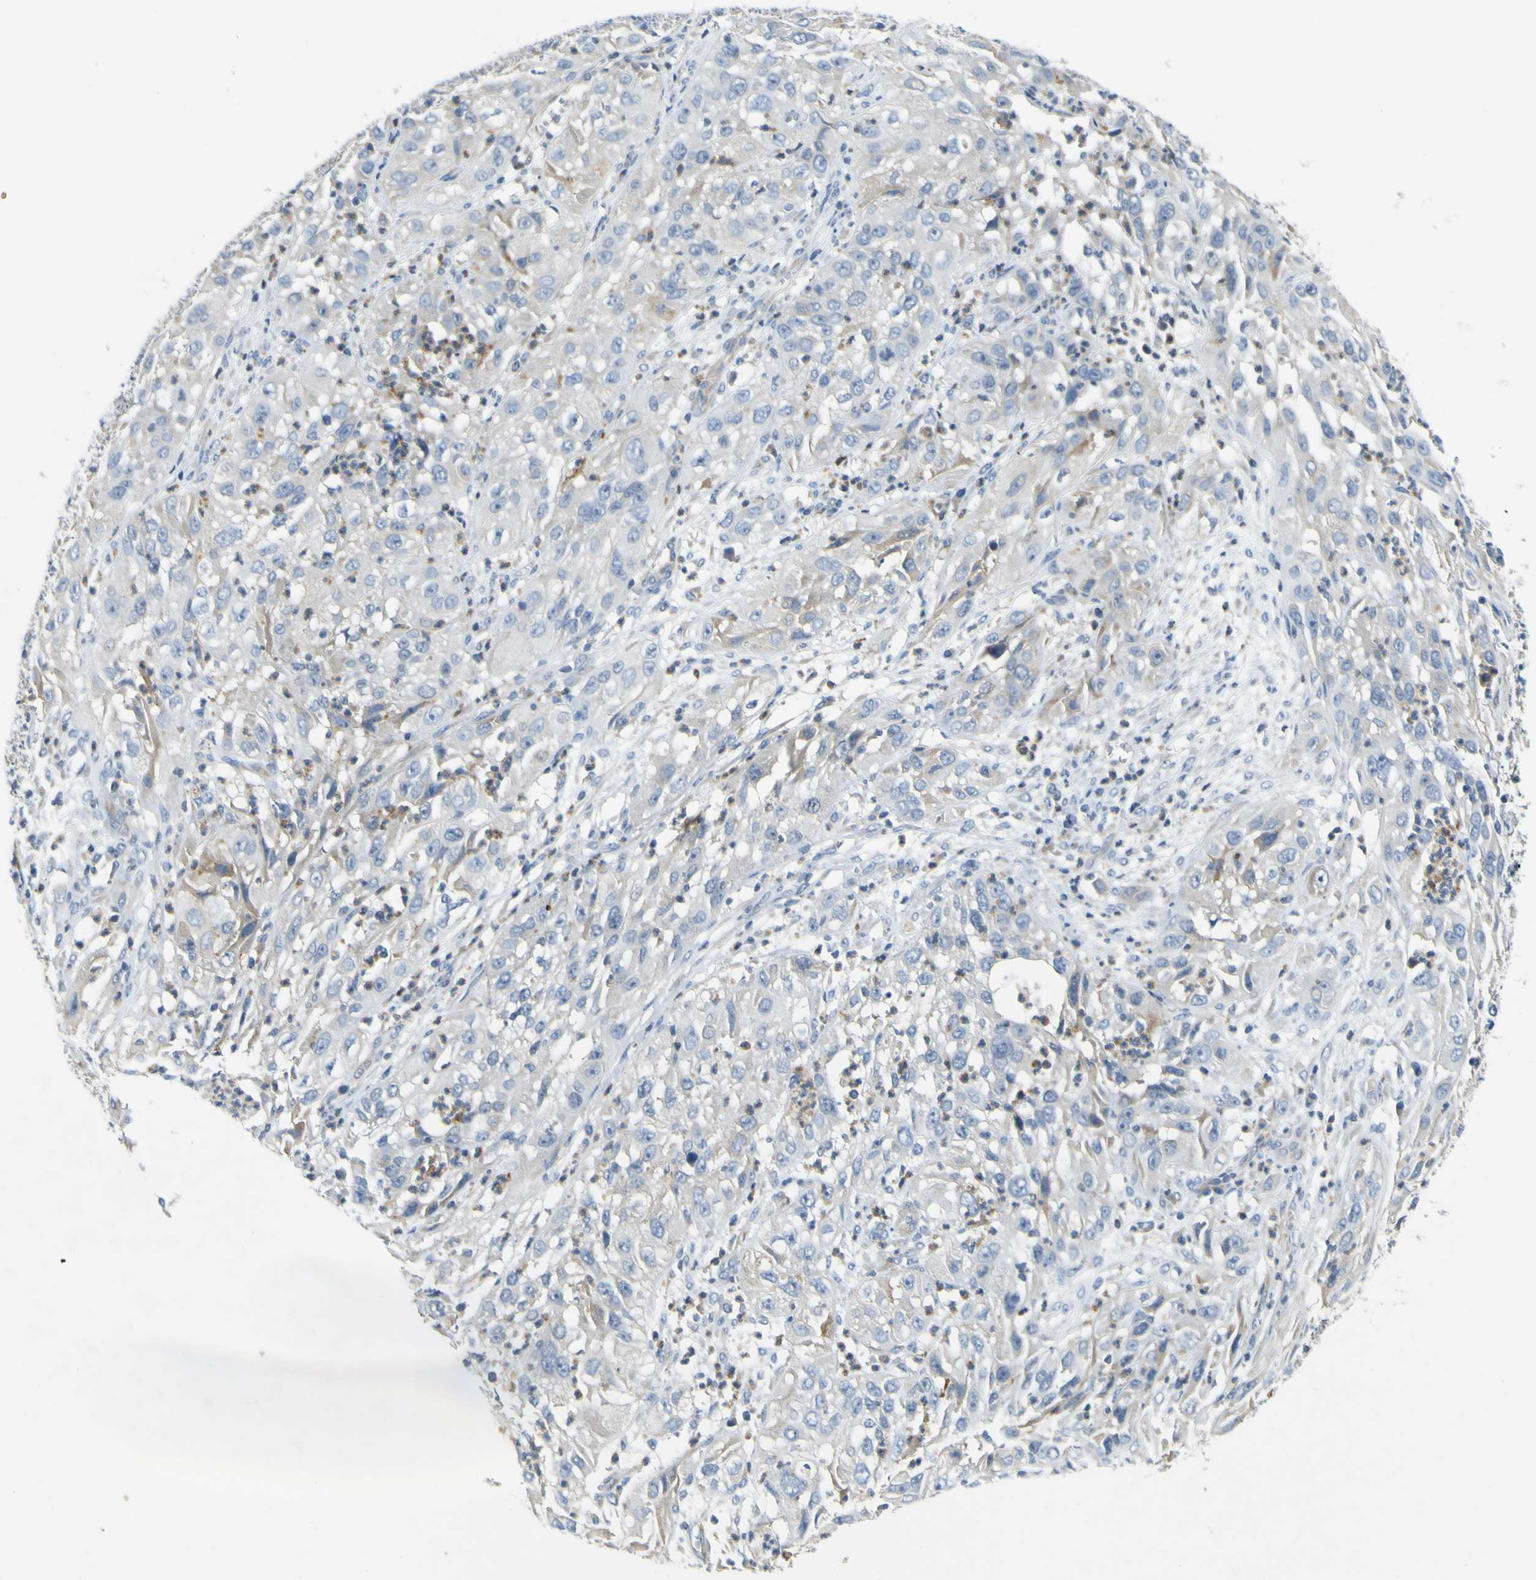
{"staining": {"intensity": "weak", "quantity": "<25%", "location": "cytoplasmic/membranous"}, "tissue": "cervical cancer", "cell_type": "Tumor cells", "image_type": "cancer", "snomed": [{"axis": "morphology", "description": "Squamous cell carcinoma, NOS"}, {"axis": "topography", "description": "Cervix"}], "caption": "Cervical cancer (squamous cell carcinoma) was stained to show a protein in brown. There is no significant expression in tumor cells.", "gene": "LDLR", "patient": {"sex": "female", "age": 32}}